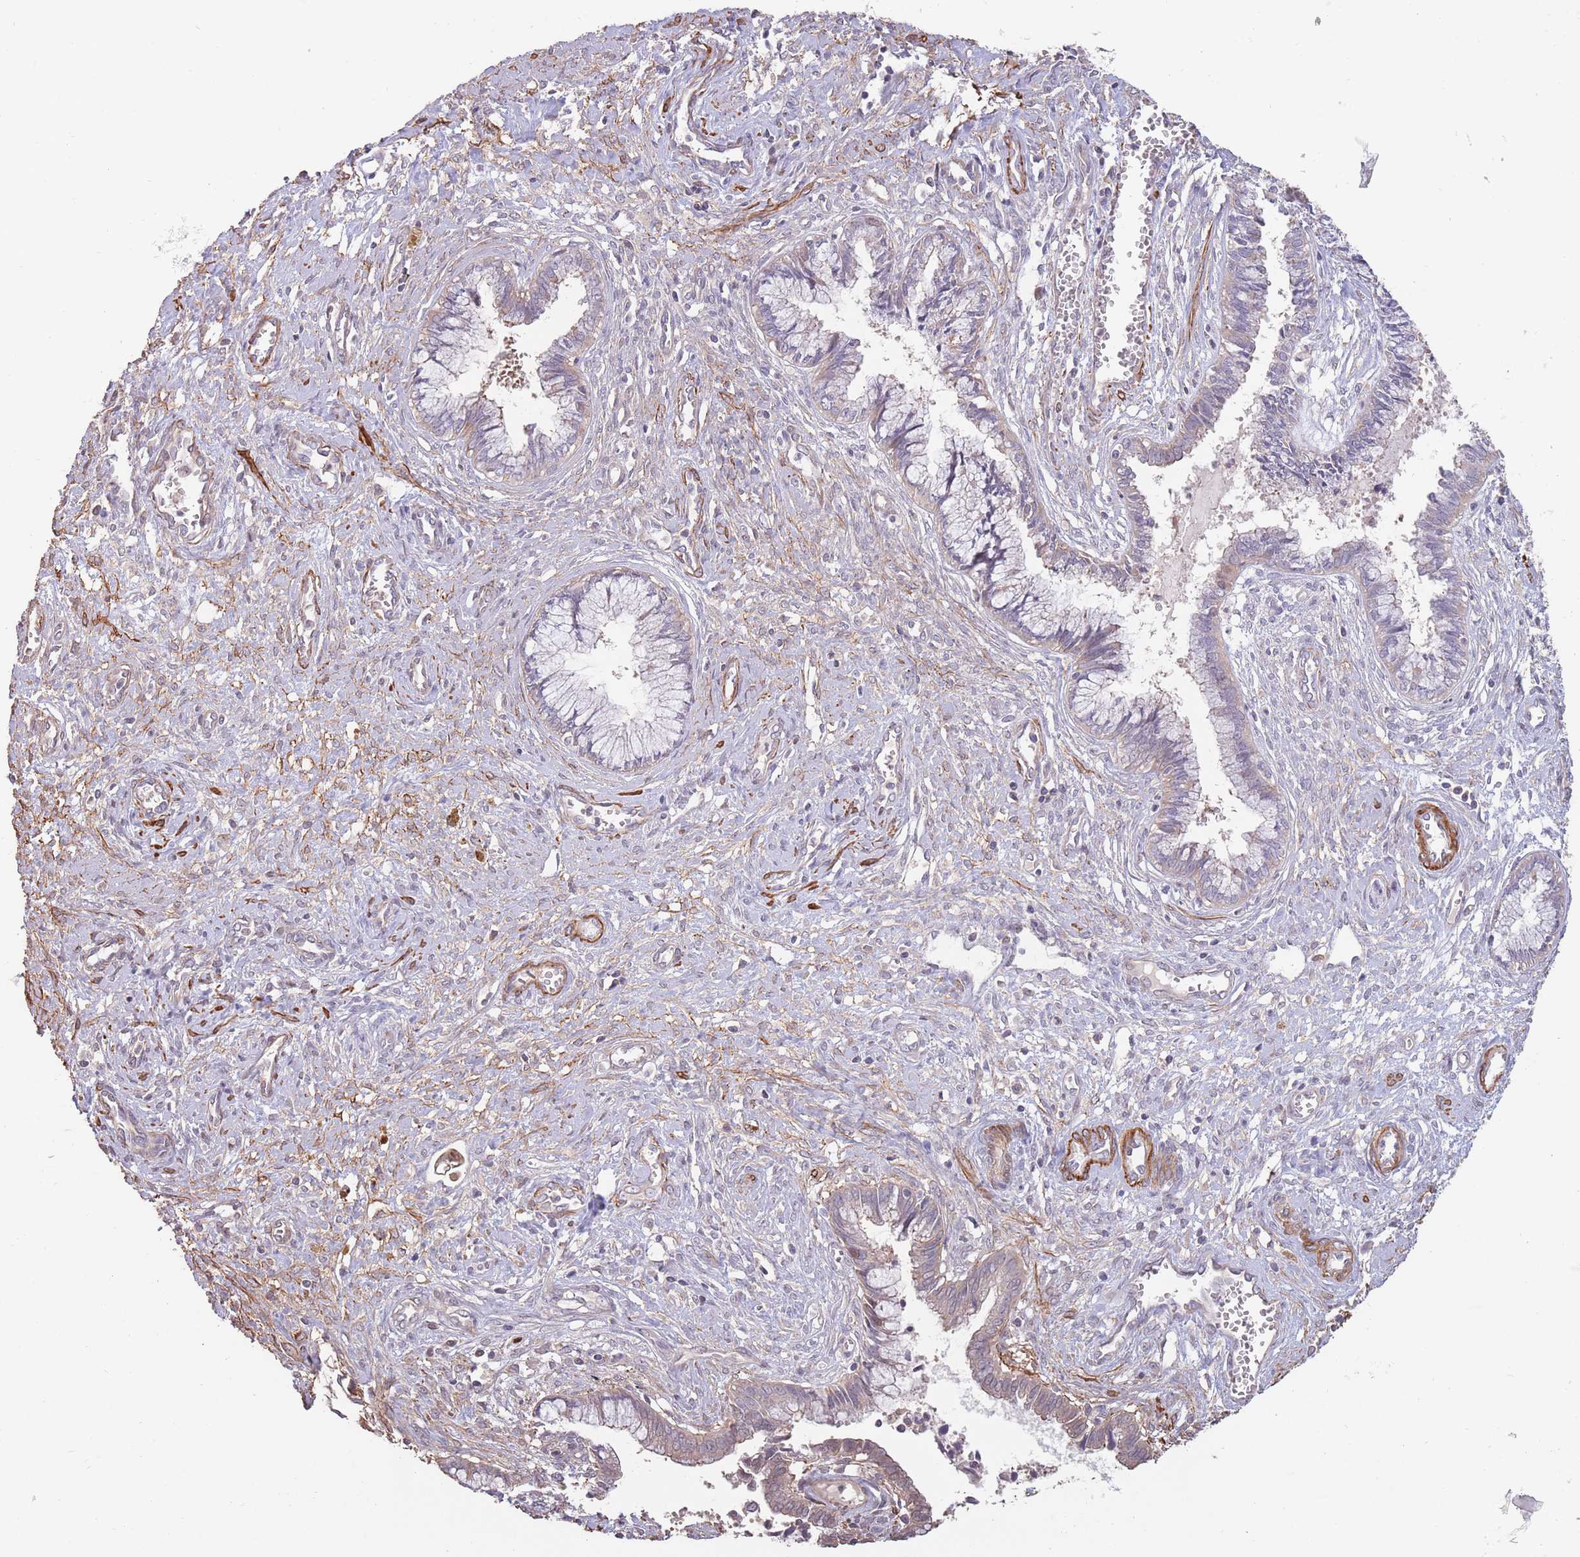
{"staining": {"intensity": "negative", "quantity": "none", "location": "none"}, "tissue": "cervical cancer", "cell_type": "Tumor cells", "image_type": "cancer", "snomed": [{"axis": "morphology", "description": "Adenocarcinoma, NOS"}, {"axis": "topography", "description": "Cervix"}], "caption": "Micrograph shows no significant protein positivity in tumor cells of cervical cancer (adenocarcinoma).", "gene": "NLRC4", "patient": {"sex": "female", "age": 44}}